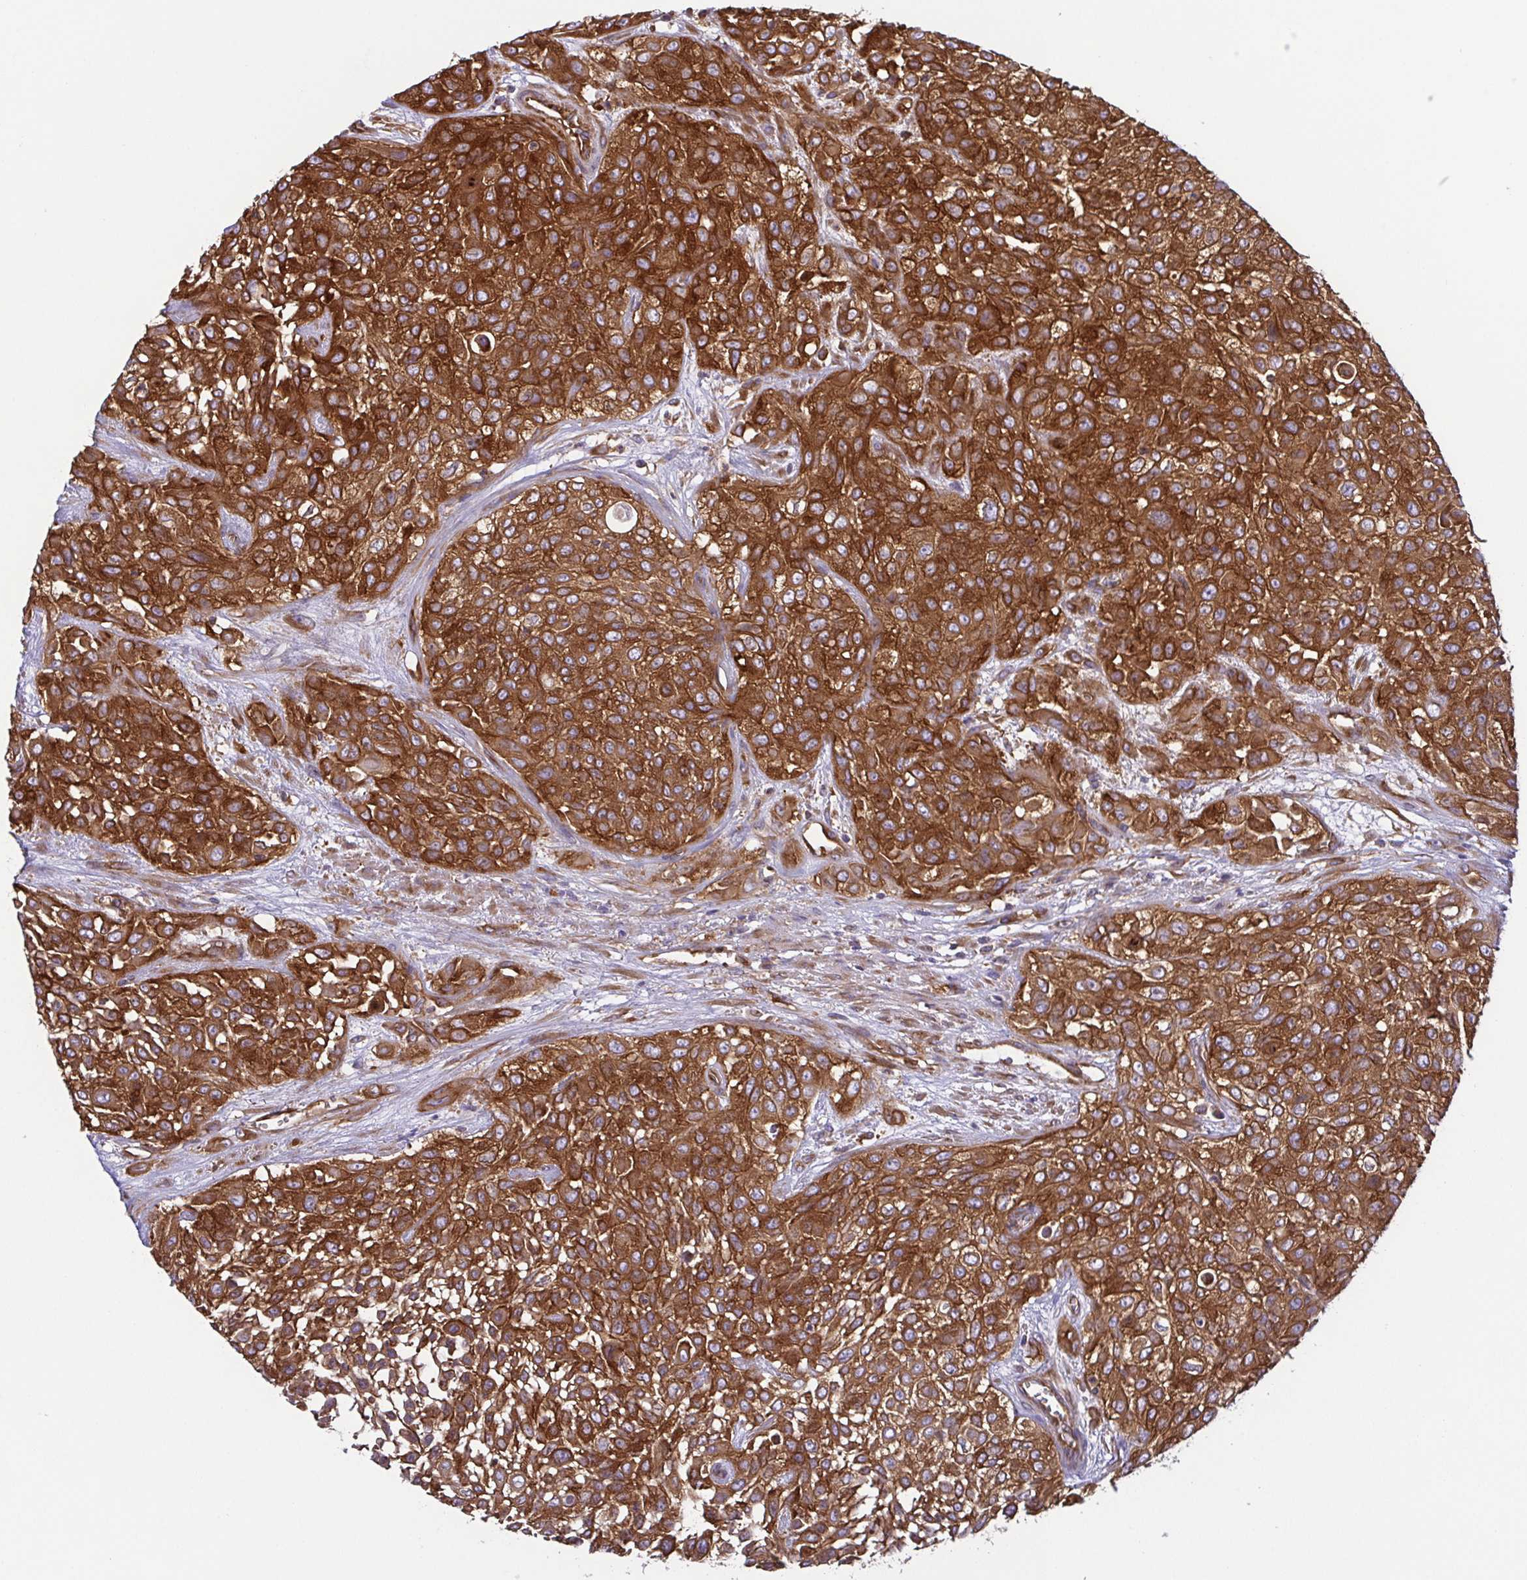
{"staining": {"intensity": "strong", "quantity": ">75%", "location": "cytoplasmic/membranous"}, "tissue": "urothelial cancer", "cell_type": "Tumor cells", "image_type": "cancer", "snomed": [{"axis": "morphology", "description": "Urothelial carcinoma, High grade"}, {"axis": "topography", "description": "Urinary bladder"}], "caption": "Protein analysis of high-grade urothelial carcinoma tissue displays strong cytoplasmic/membranous expression in approximately >75% of tumor cells.", "gene": "KIF5B", "patient": {"sex": "male", "age": 57}}